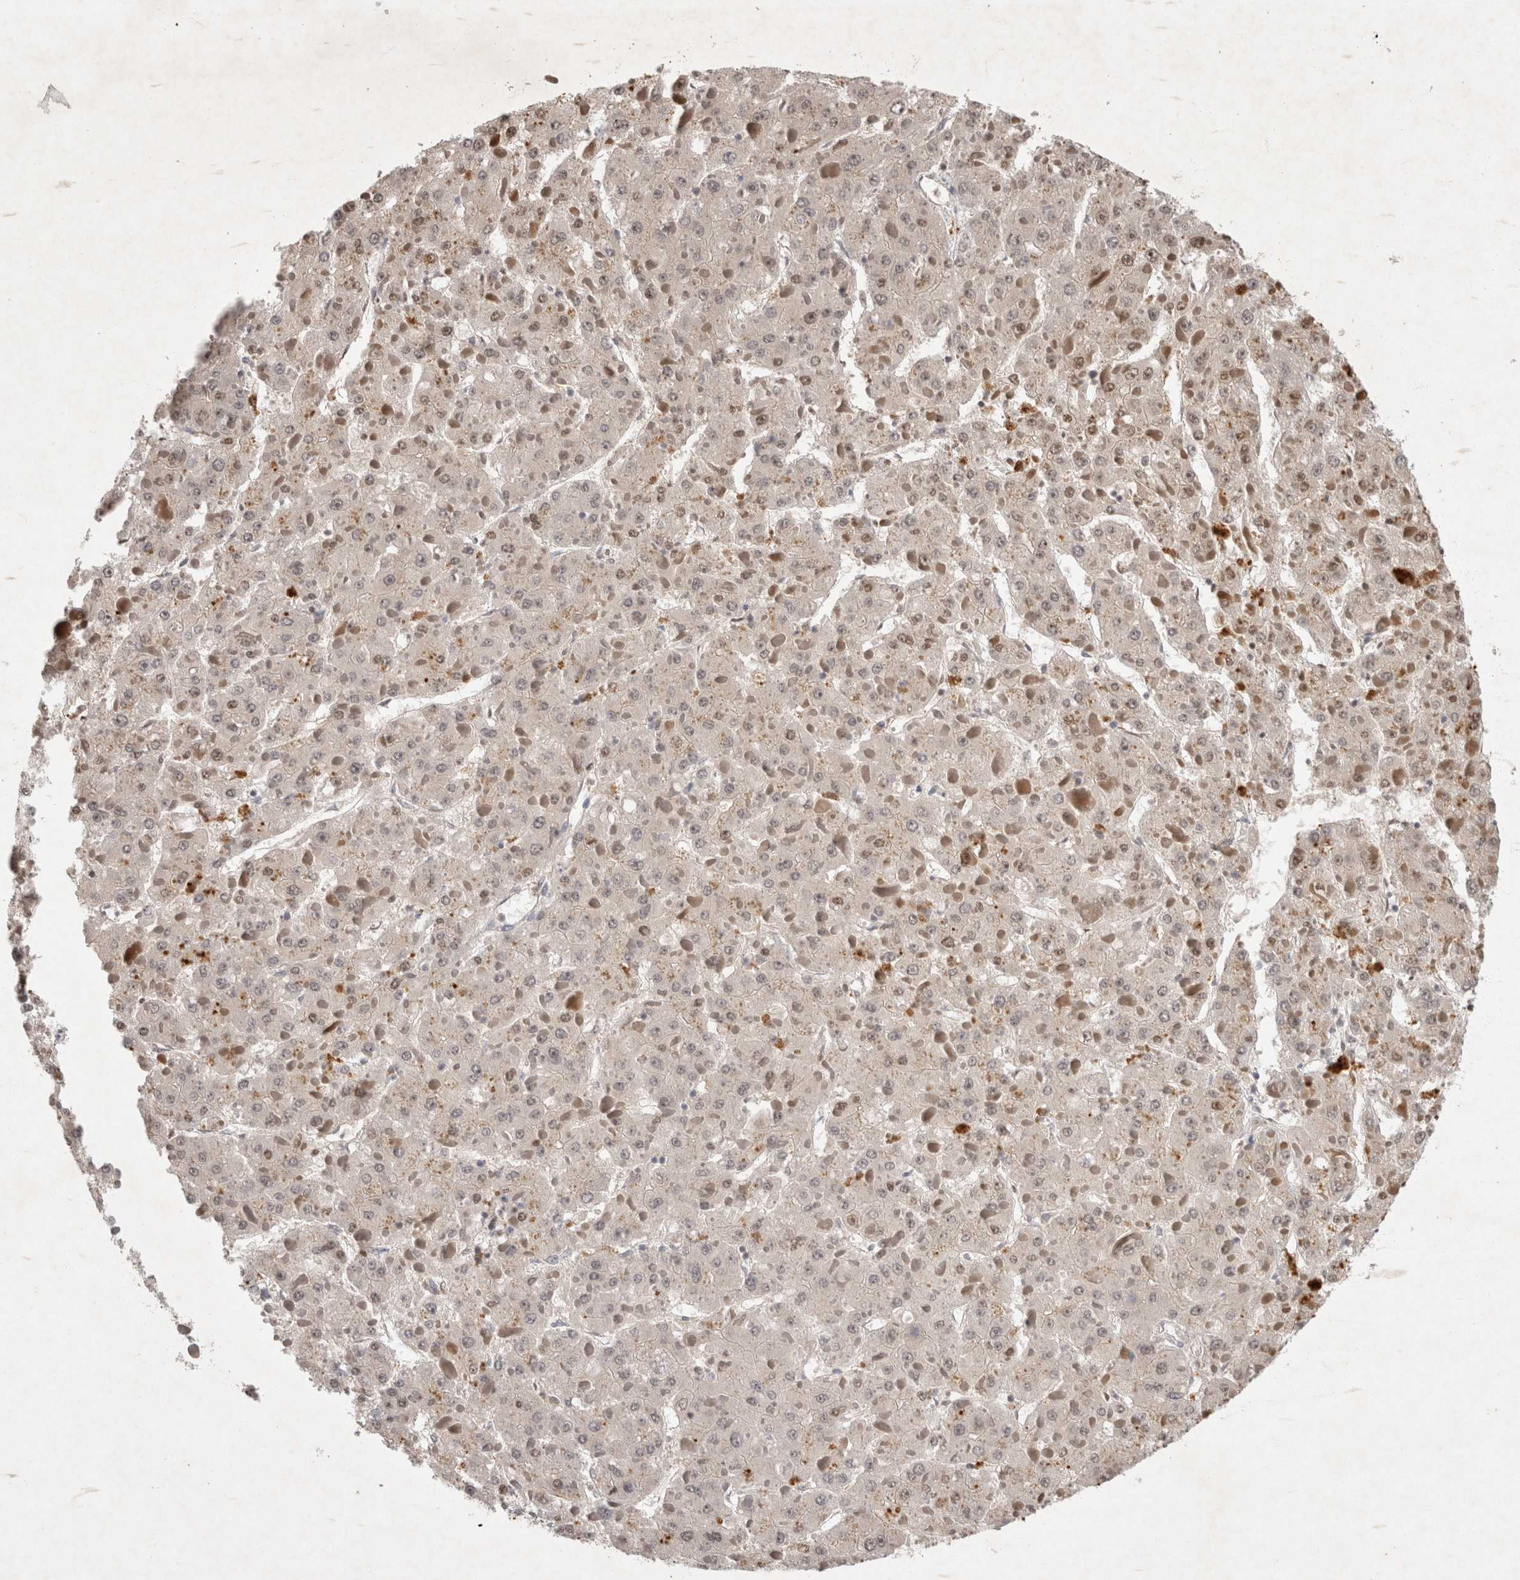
{"staining": {"intensity": "weak", "quantity": ">75%", "location": "cytoplasmic/membranous"}, "tissue": "liver cancer", "cell_type": "Tumor cells", "image_type": "cancer", "snomed": [{"axis": "morphology", "description": "Carcinoma, Hepatocellular, NOS"}, {"axis": "topography", "description": "Liver"}], "caption": "Hepatocellular carcinoma (liver) stained with DAB (3,3'-diaminobenzidine) immunohistochemistry (IHC) demonstrates low levels of weak cytoplasmic/membranous staining in approximately >75% of tumor cells. (DAB IHC with brightfield microscopy, high magnification).", "gene": "XRCC5", "patient": {"sex": "female", "age": 73}}